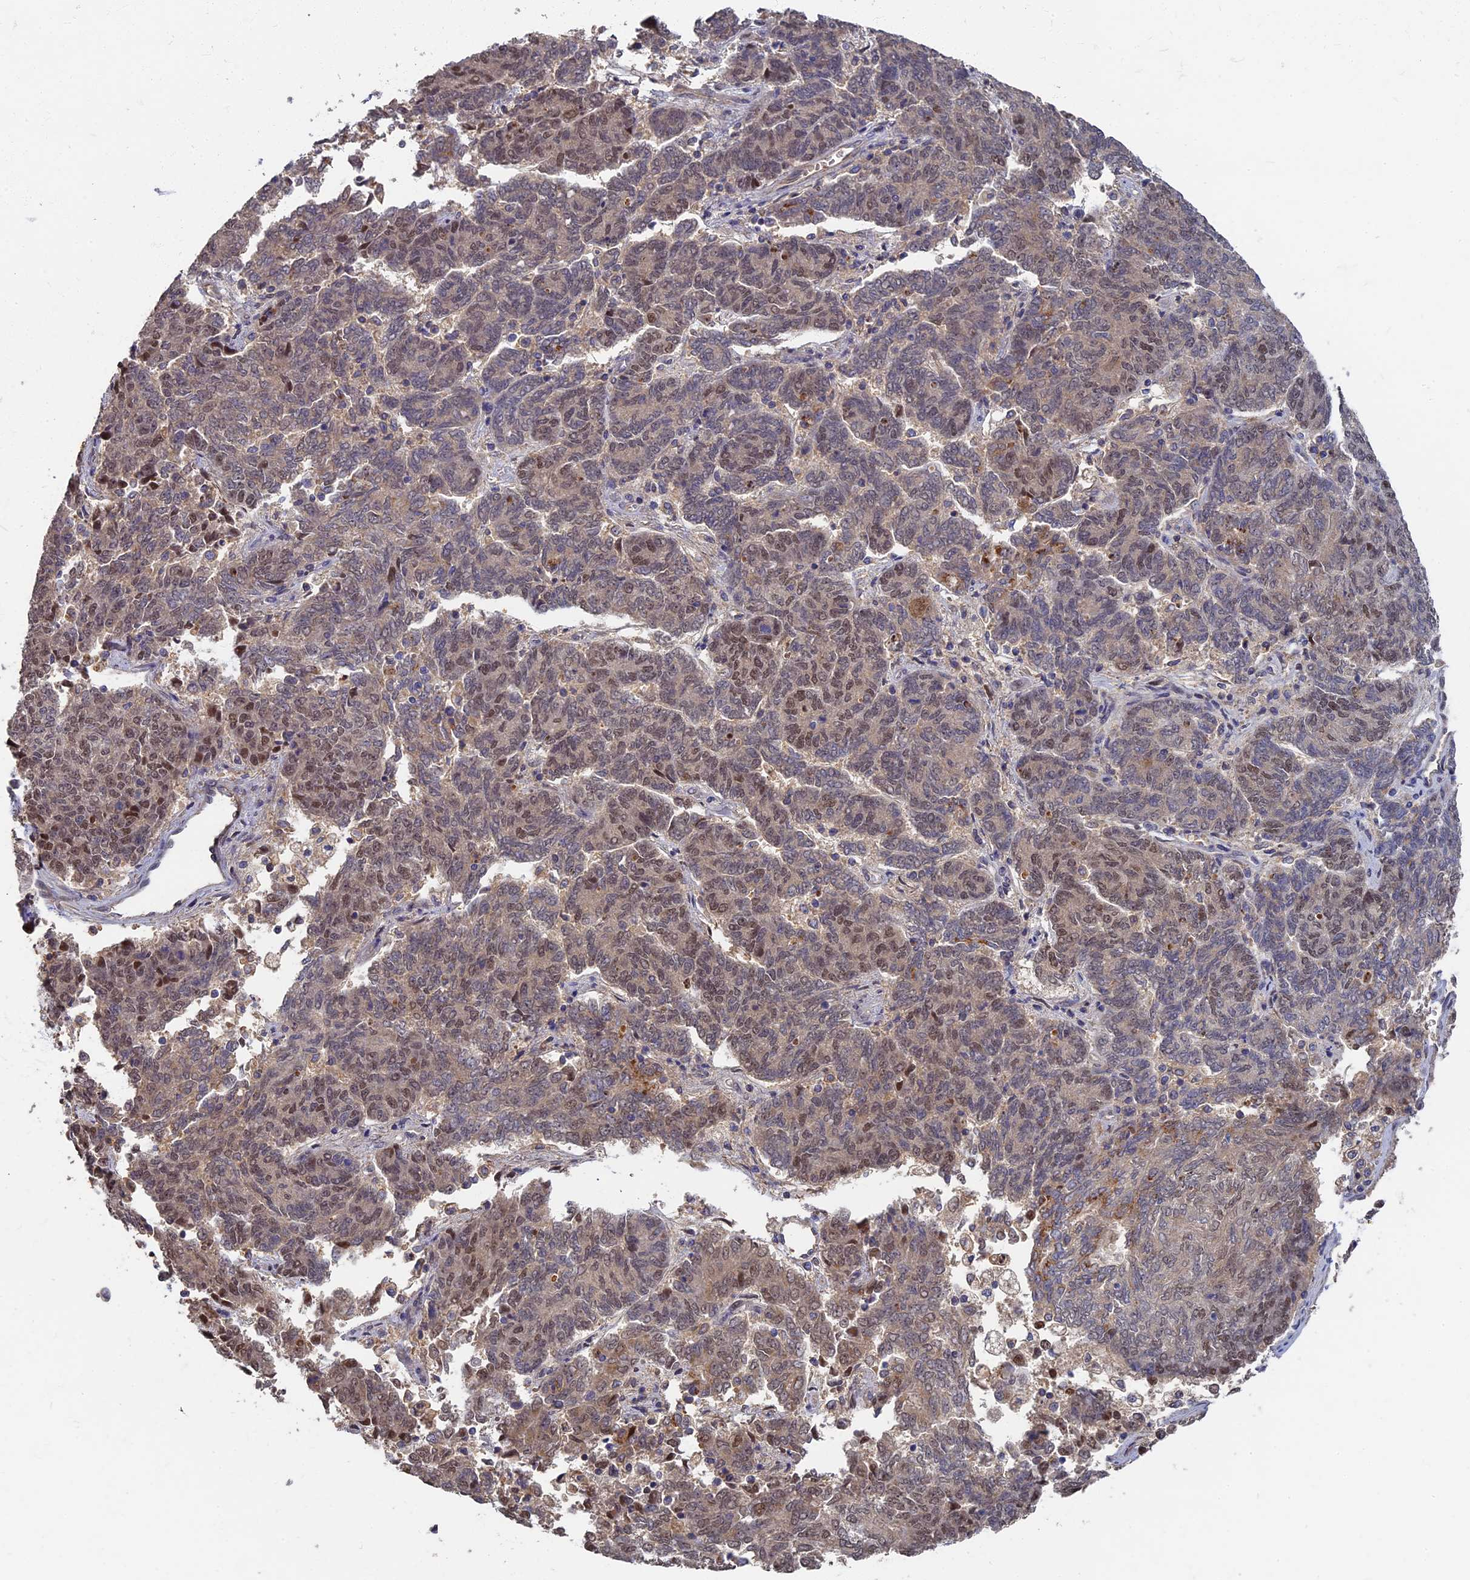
{"staining": {"intensity": "moderate", "quantity": "25%-75%", "location": "cytoplasmic/membranous,nuclear"}, "tissue": "endometrial cancer", "cell_type": "Tumor cells", "image_type": "cancer", "snomed": [{"axis": "morphology", "description": "Adenocarcinoma, NOS"}, {"axis": "topography", "description": "Endometrium"}], "caption": "Brown immunohistochemical staining in human endometrial cancer reveals moderate cytoplasmic/membranous and nuclear staining in approximately 25%-75% of tumor cells.", "gene": "RSPH3", "patient": {"sex": "female", "age": 80}}